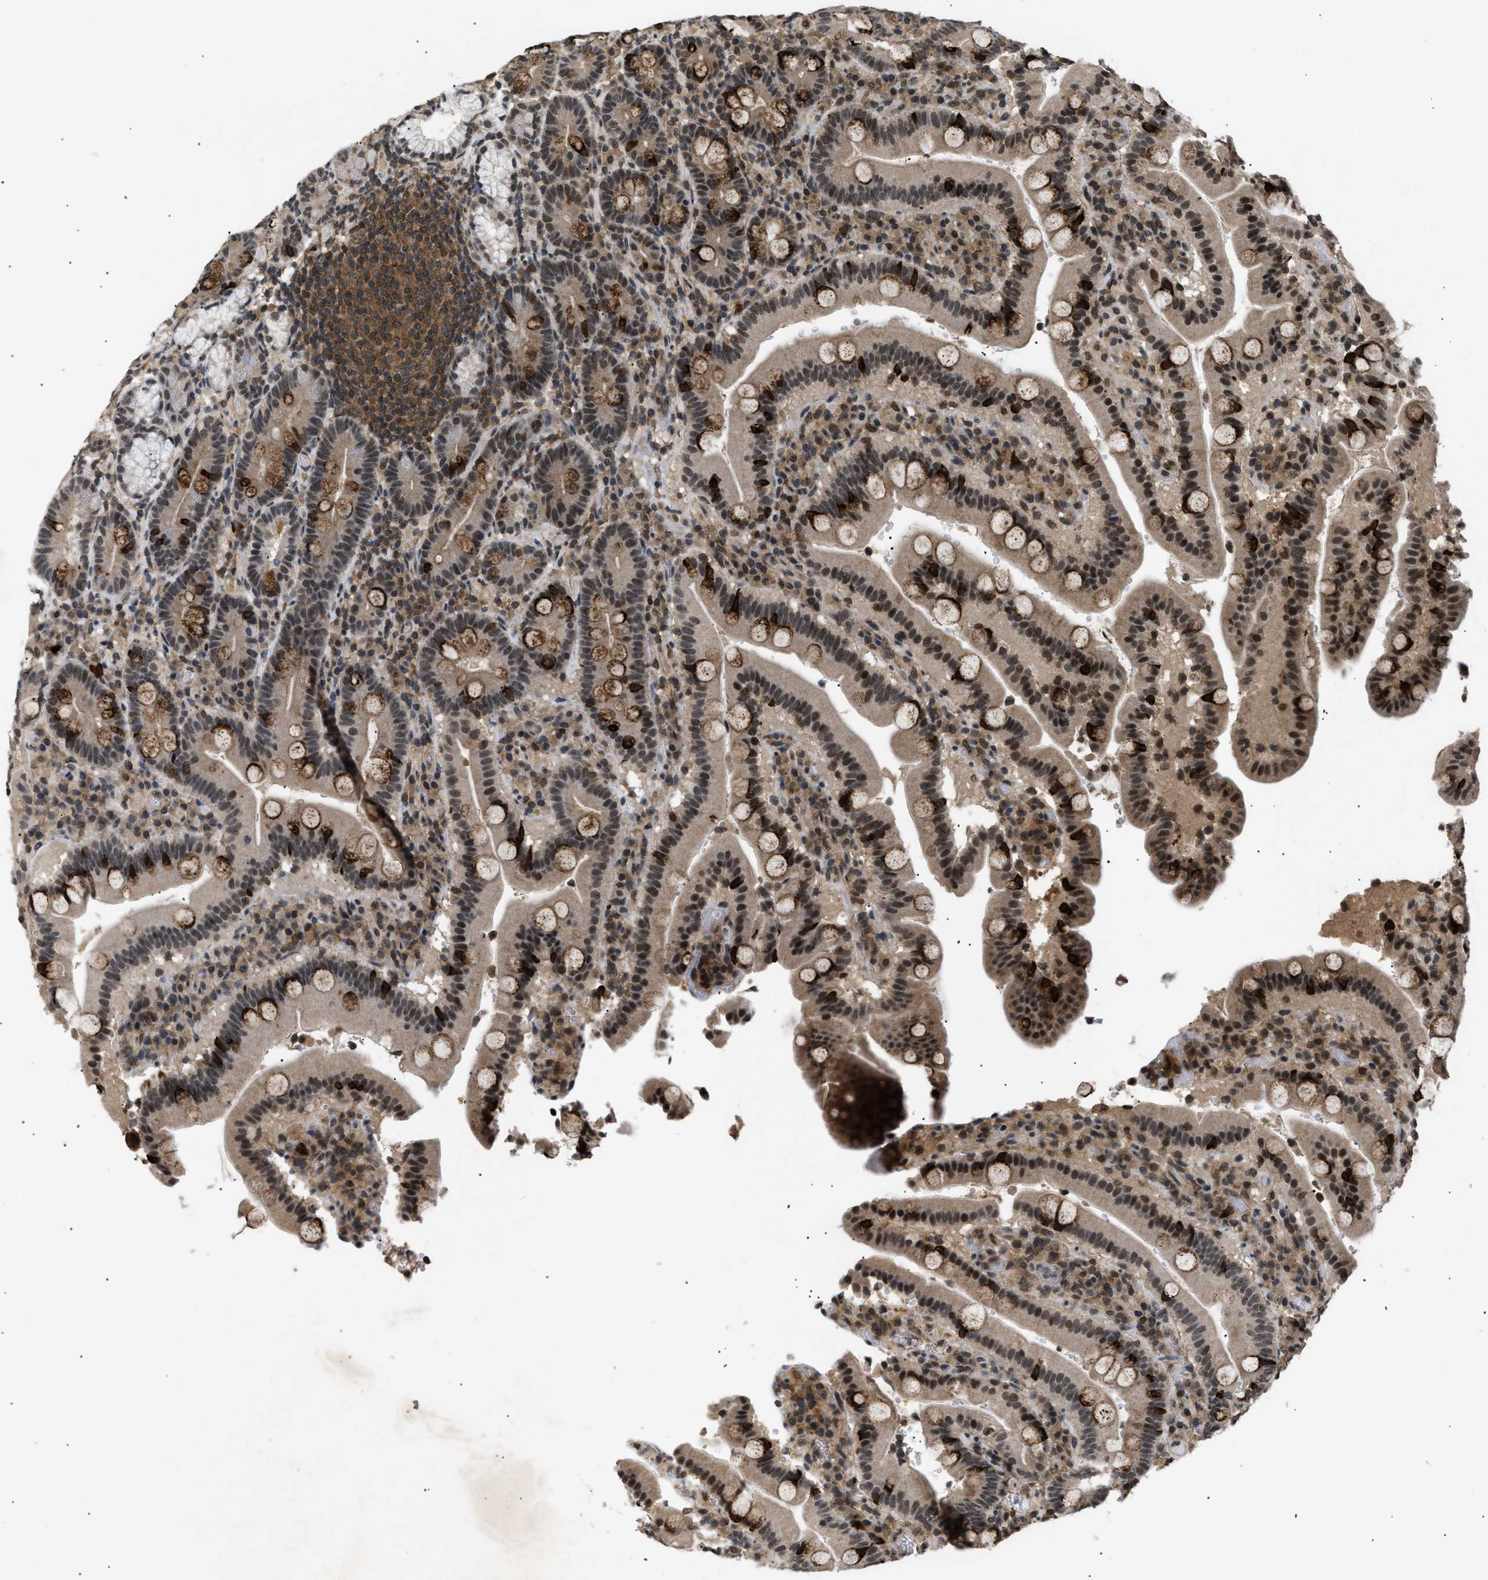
{"staining": {"intensity": "strong", "quantity": "25%-75%", "location": "cytoplasmic/membranous,nuclear"}, "tissue": "duodenum", "cell_type": "Glandular cells", "image_type": "normal", "snomed": [{"axis": "morphology", "description": "Normal tissue, NOS"}, {"axis": "topography", "description": "Small intestine, NOS"}], "caption": "Immunohistochemical staining of normal human duodenum demonstrates strong cytoplasmic/membranous,nuclear protein positivity in about 25%-75% of glandular cells. (IHC, brightfield microscopy, high magnification).", "gene": "RBM5", "patient": {"sex": "female", "age": 71}}